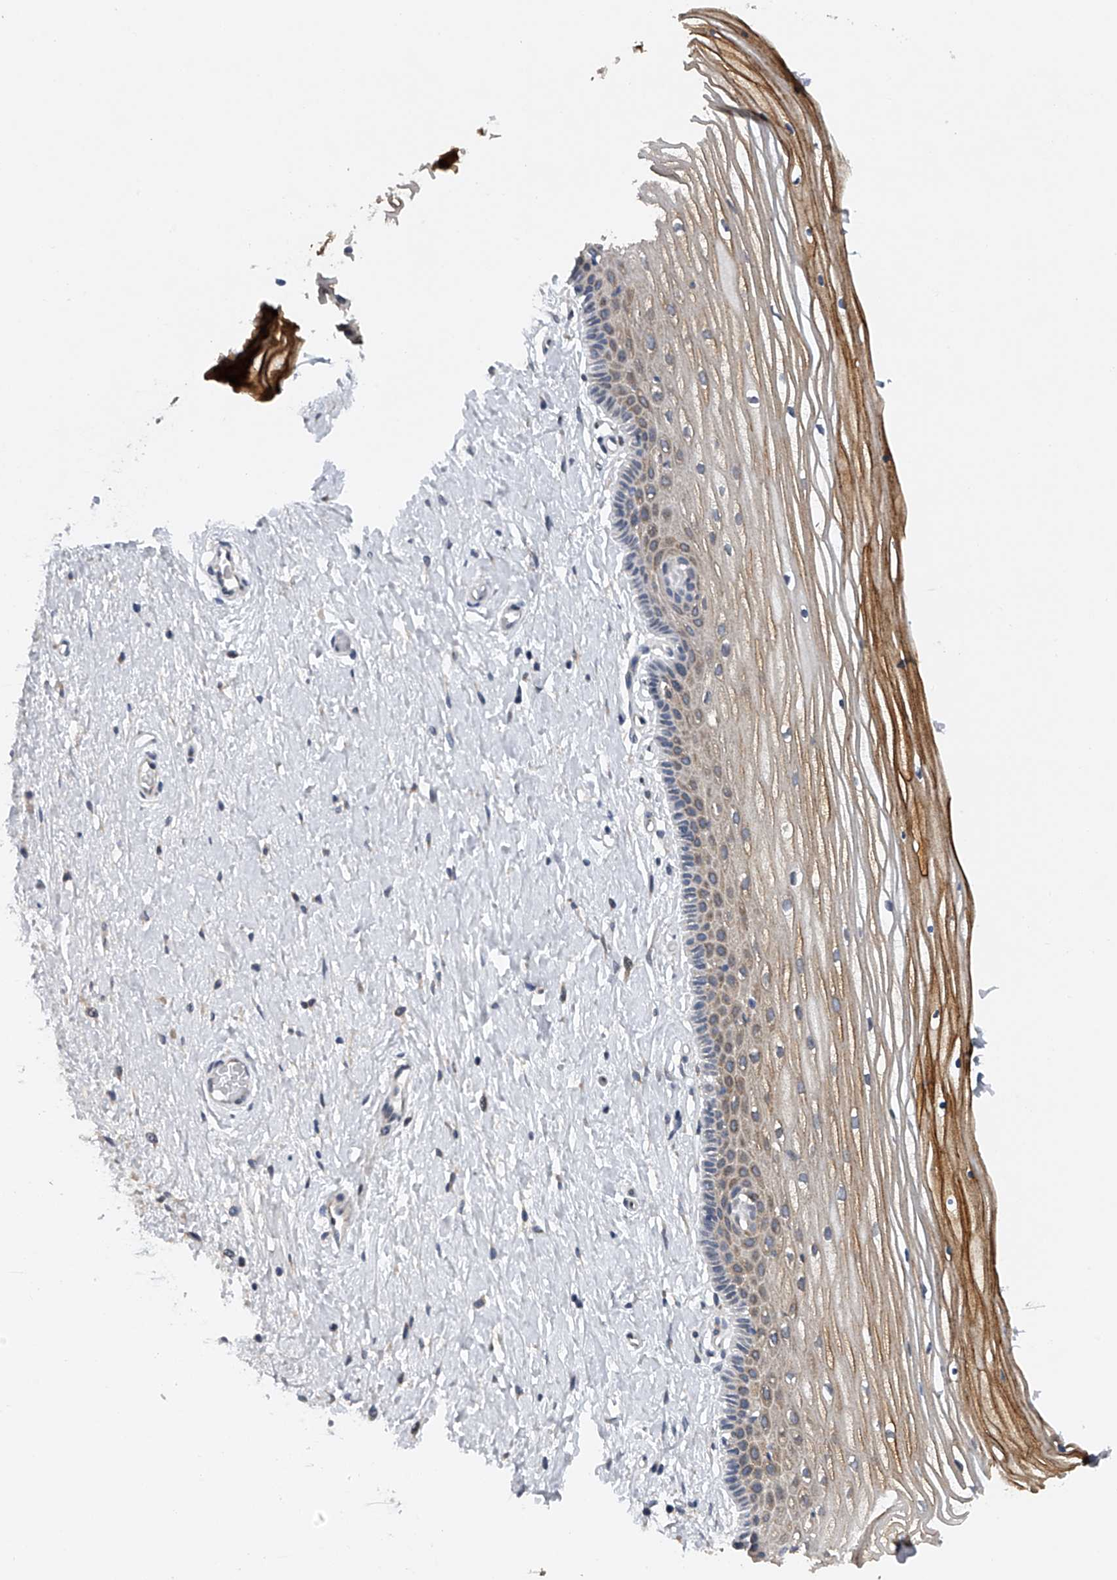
{"staining": {"intensity": "moderate", "quantity": "<25%", "location": "cytoplasmic/membranous"}, "tissue": "vagina", "cell_type": "Squamous epithelial cells", "image_type": "normal", "snomed": [{"axis": "morphology", "description": "Normal tissue, NOS"}, {"axis": "topography", "description": "Vagina"}, {"axis": "topography", "description": "Cervix"}], "caption": "DAB immunohistochemical staining of unremarkable human vagina shows moderate cytoplasmic/membranous protein expression in about <25% of squamous epithelial cells. Using DAB (3,3'-diaminobenzidine) (brown) and hematoxylin (blue) stains, captured at high magnification using brightfield microscopy.", "gene": "RNF5", "patient": {"sex": "female", "age": 40}}